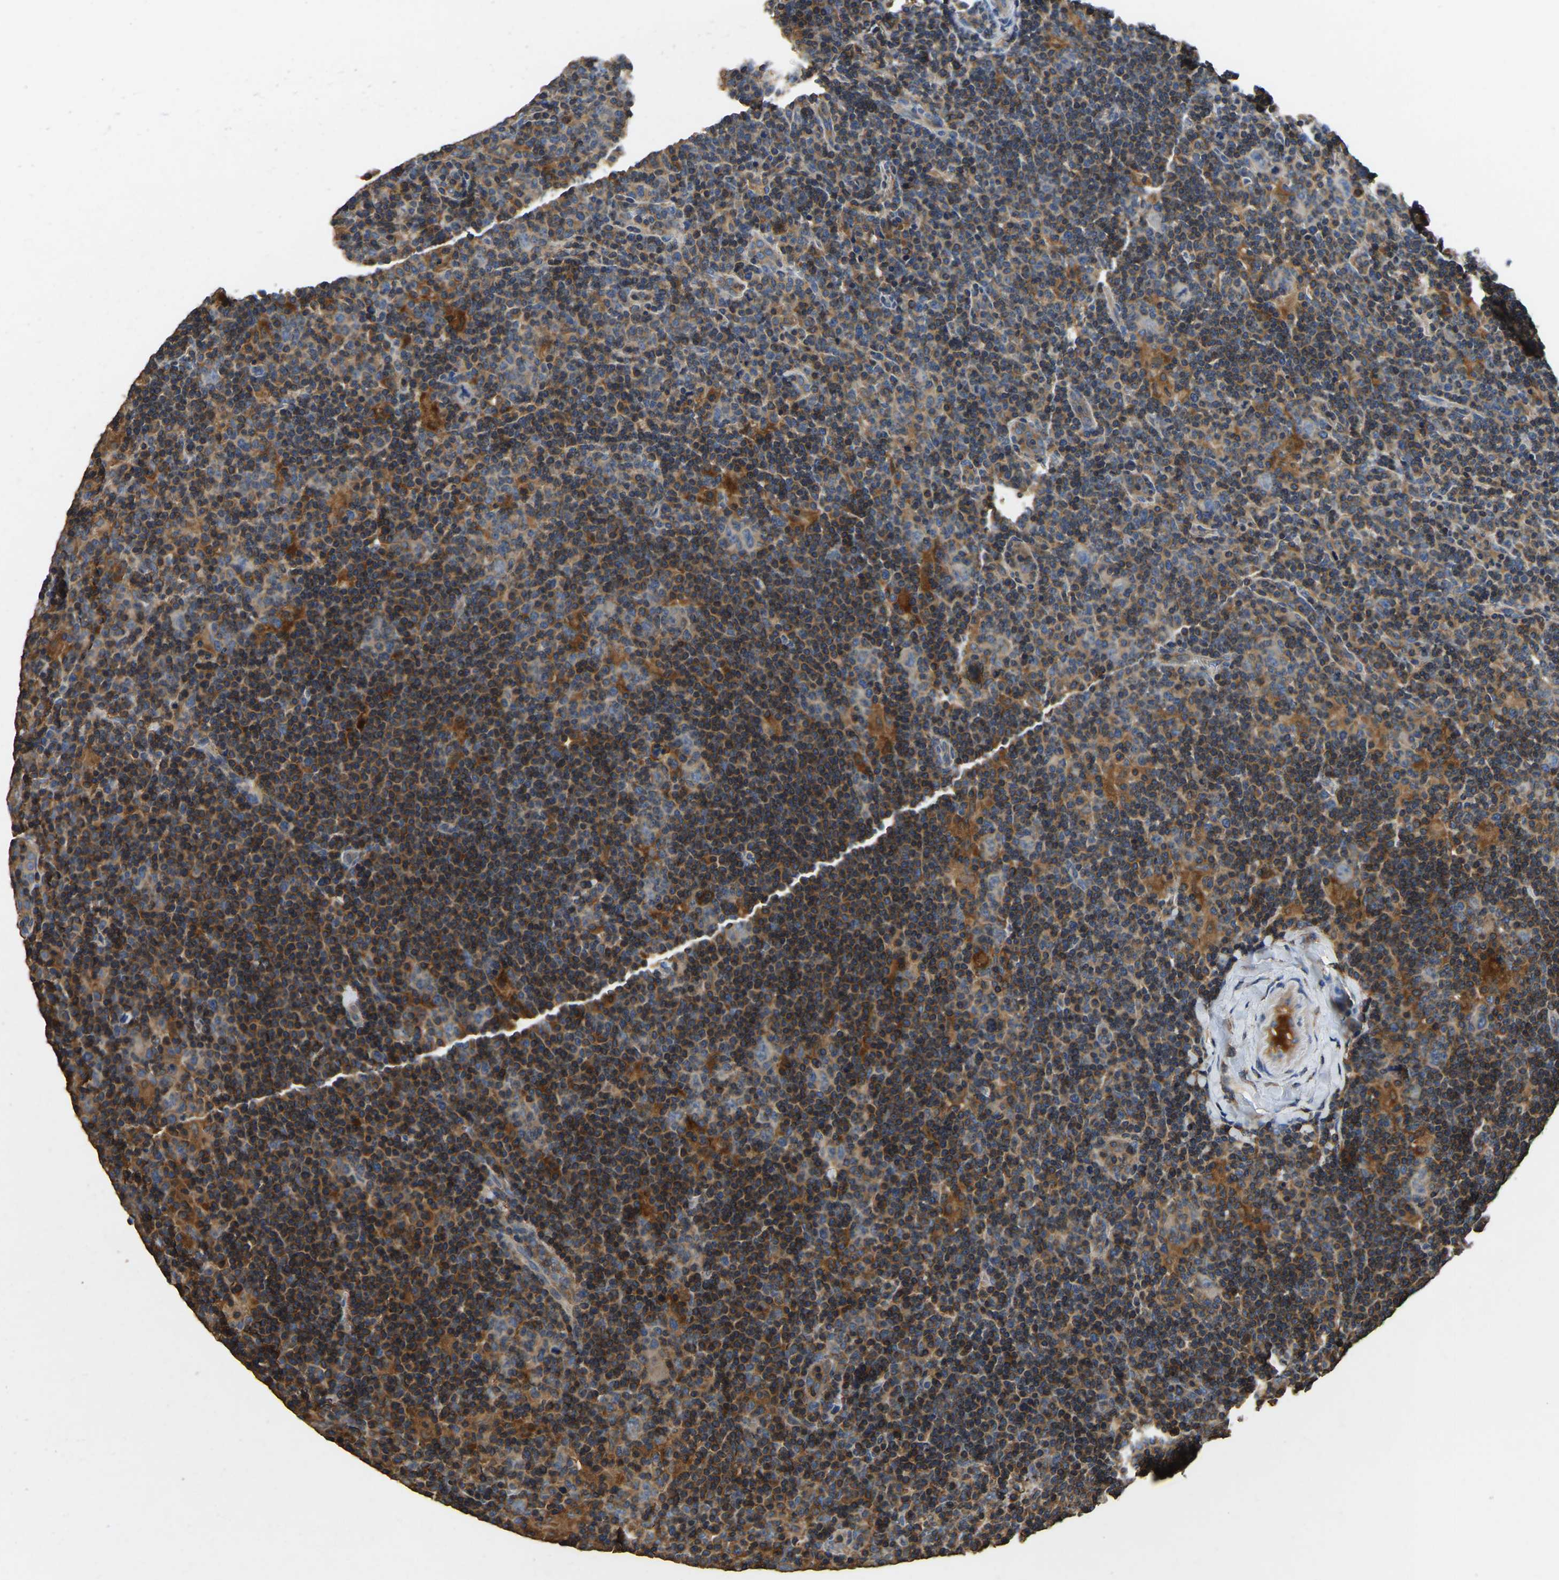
{"staining": {"intensity": "negative", "quantity": "none", "location": "none"}, "tissue": "lymphoma", "cell_type": "Tumor cells", "image_type": "cancer", "snomed": [{"axis": "morphology", "description": "Hodgkin's disease, NOS"}, {"axis": "topography", "description": "Lymph node"}], "caption": "The photomicrograph shows no significant expression in tumor cells of Hodgkin's disease.", "gene": "SMPD2", "patient": {"sex": "female", "age": 57}}